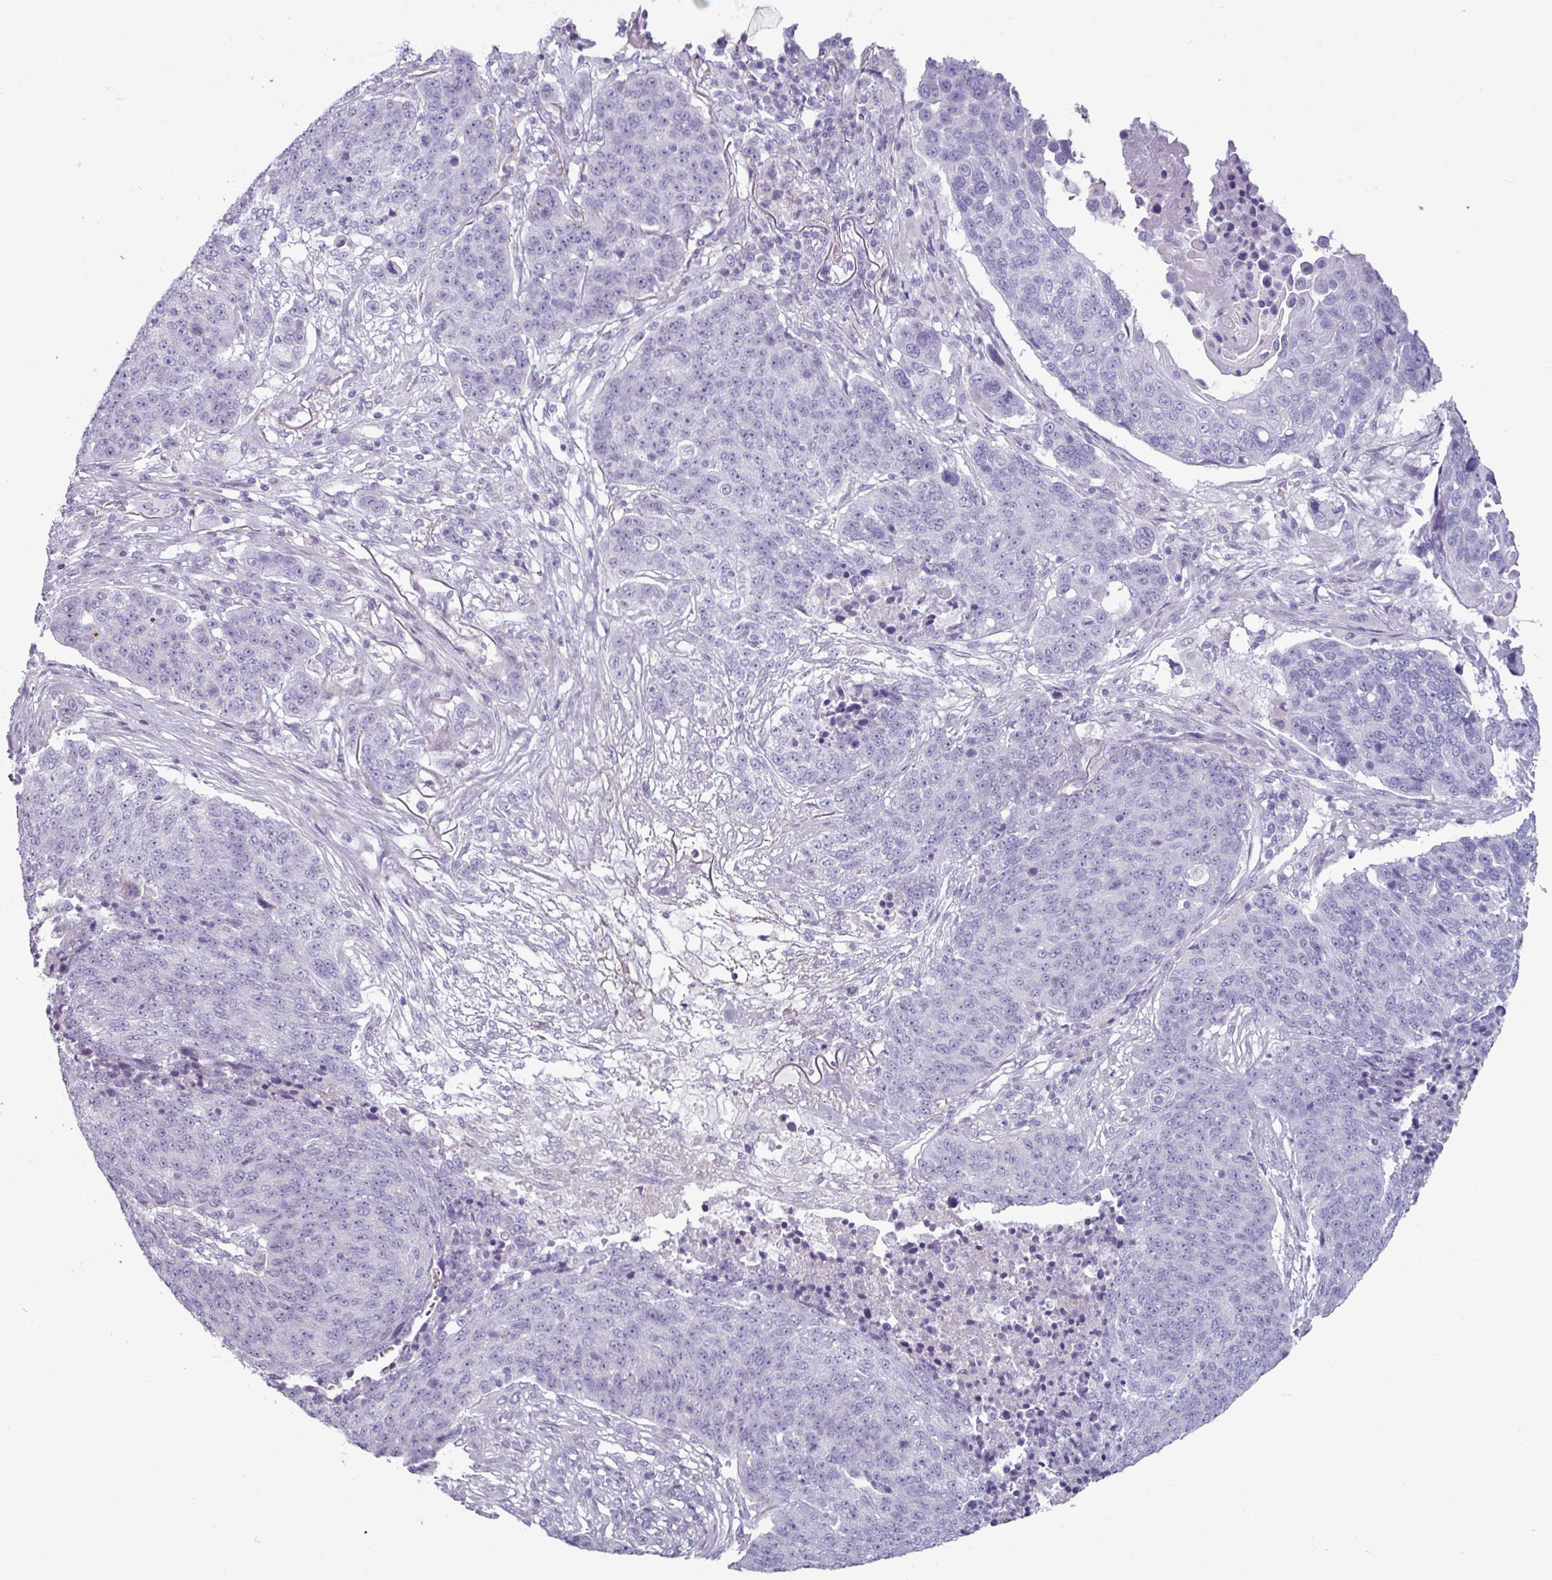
{"staining": {"intensity": "negative", "quantity": "none", "location": "none"}, "tissue": "lung cancer", "cell_type": "Tumor cells", "image_type": "cancer", "snomed": [{"axis": "morphology", "description": "Normal tissue, NOS"}, {"axis": "morphology", "description": "Squamous cell carcinoma, NOS"}, {"axis": "topography", "description": "Lymph node"}, {"axis": "topography", "description": "Lung"}], "caption": "Immunohistochemistry photomicrograph of neoplastic tissue: human lung squamous cell carcinoma stained with DAB shows no significant protein expression in tumor cells.", "gene": "CLCA1", "patient": {"sex": "male", "age": 66}}